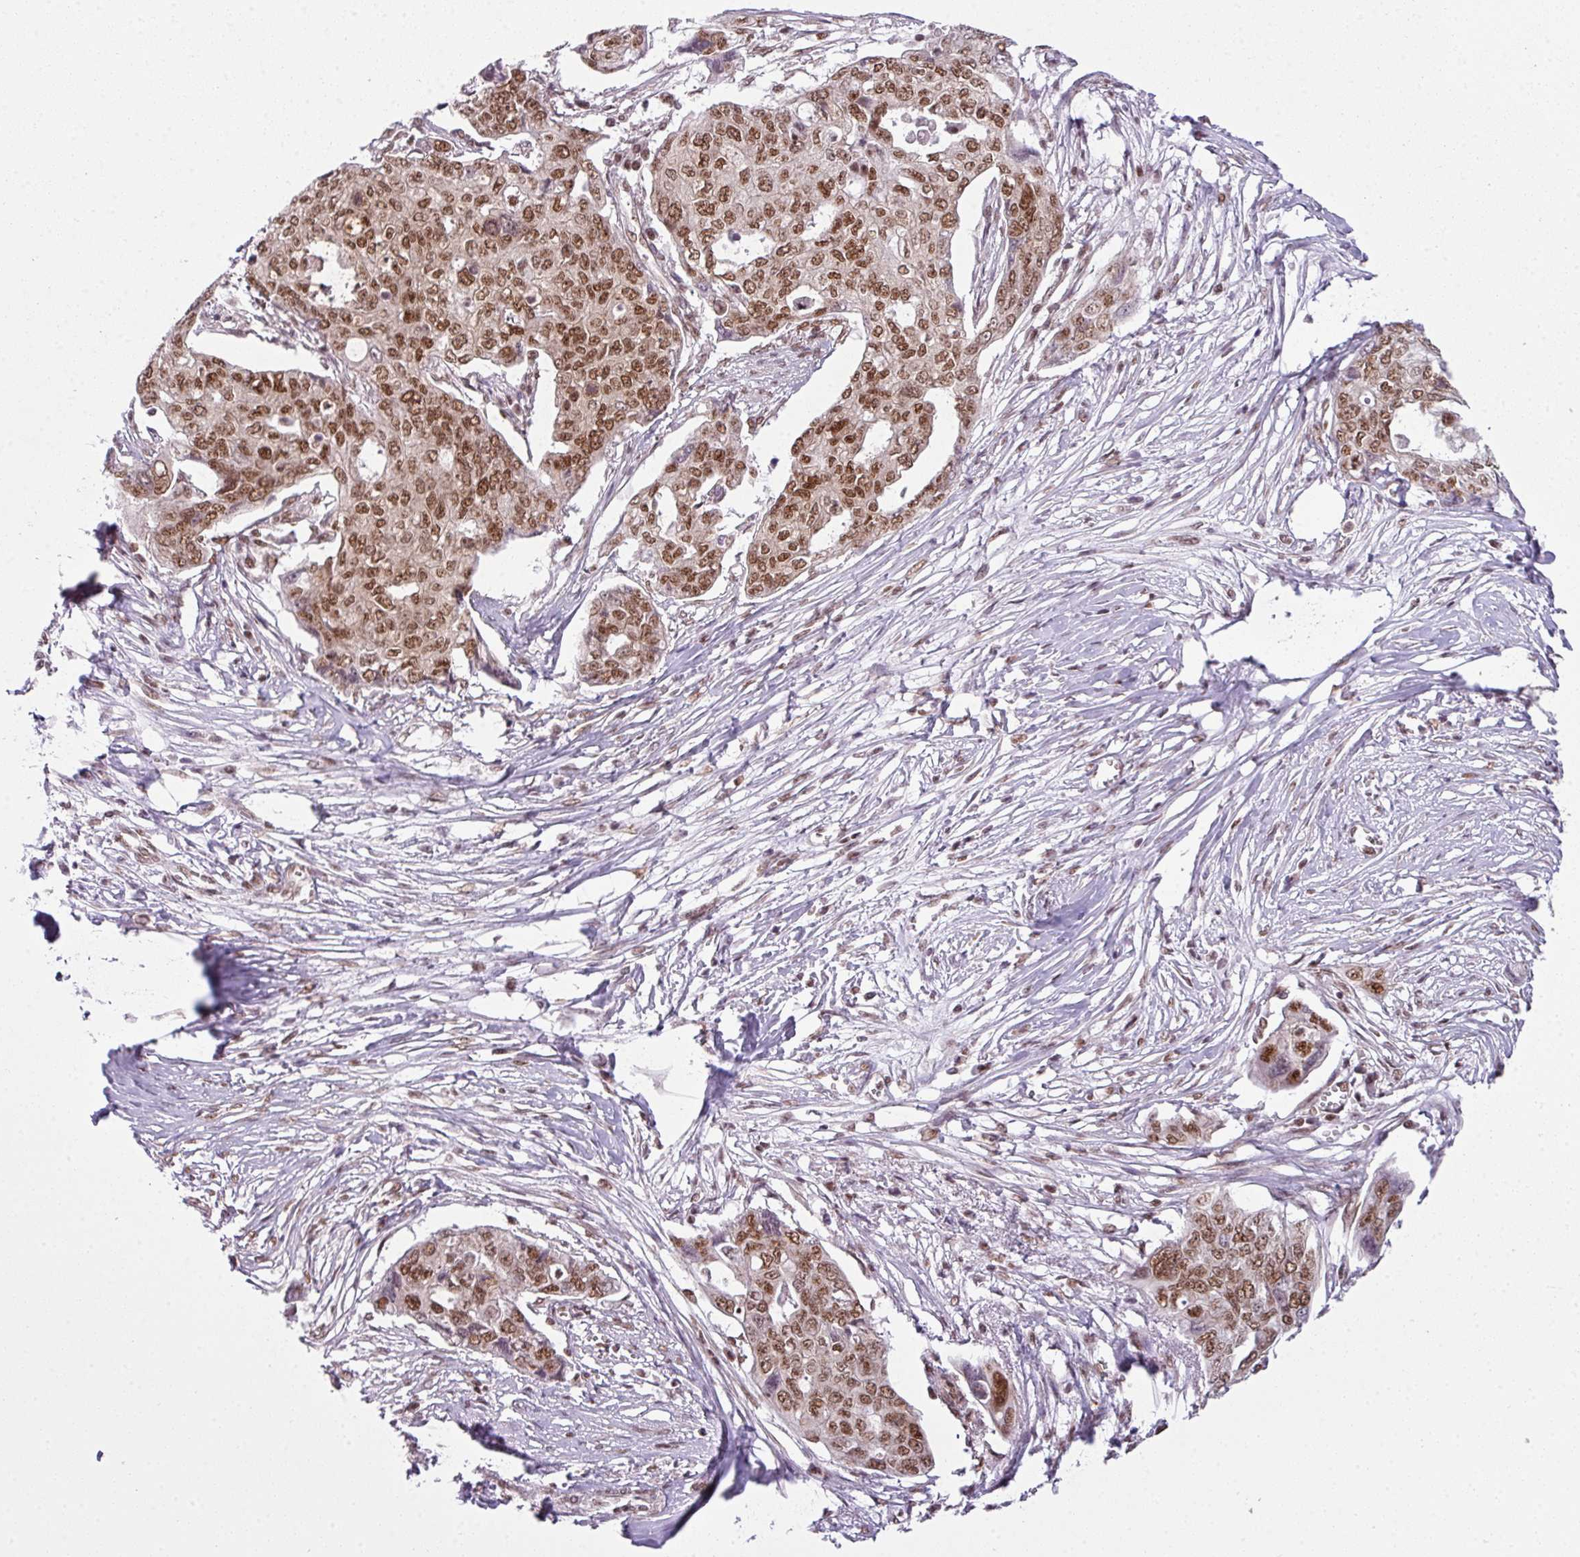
{"staining": {"intensity": "moderate", "quantity": ">75%", "location": "nuclear"}, "tissue": "ovarian cancer", "cell_type": "Tumor cells", "image_type": "cancer", "snomed": [{"axis": "morphology", "description": "Carcinoma, endometroid"}, {"axis": "topography", "description": "Ovary"}], "caption": "Endometroid carcinoma (ovarian) tissue shows moderate nuclear expression in about >75% of tumor cells, visualized by immunohistochemistry.", "gene": "ARL6IP4", "patient": {"sex": "female", "age": 70}}